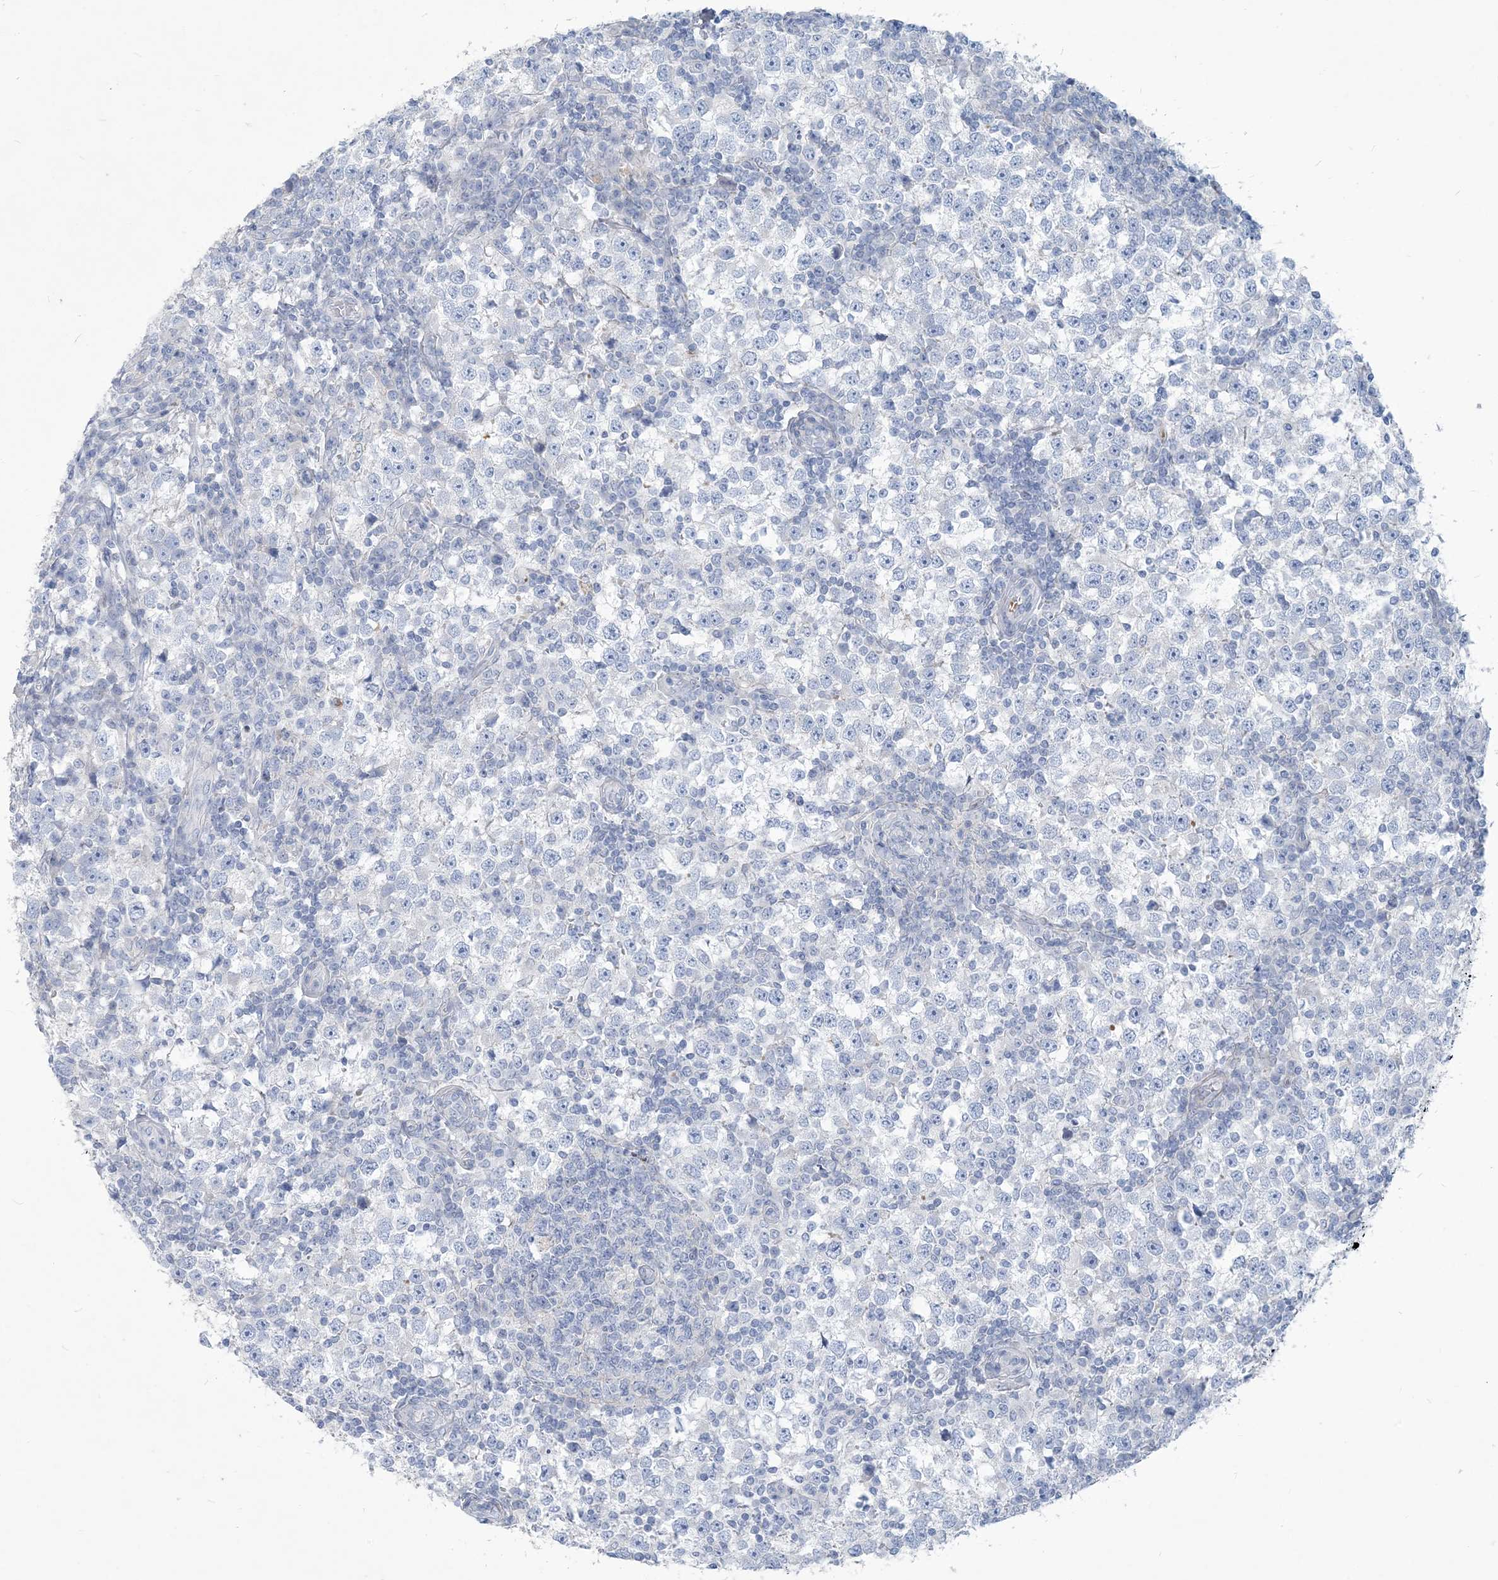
{"staining": {"intensity": "negative", "quantity": "none", "location": "none"}, "tissue": "testis cancer", "cell_type": "Tumor cells", "image_type": "cancer", "snomed": [{"axis": "morphology", "description": "Seminoma, NOS"}, {"axis": "topography", "description": "Testis"}], "caption": "Testis seminoma was stained to show a protein in brown. There is no significant positivity in tumor cells.", "gene": "MOXD1", "patient": {"sex": "male", "age": 65}}